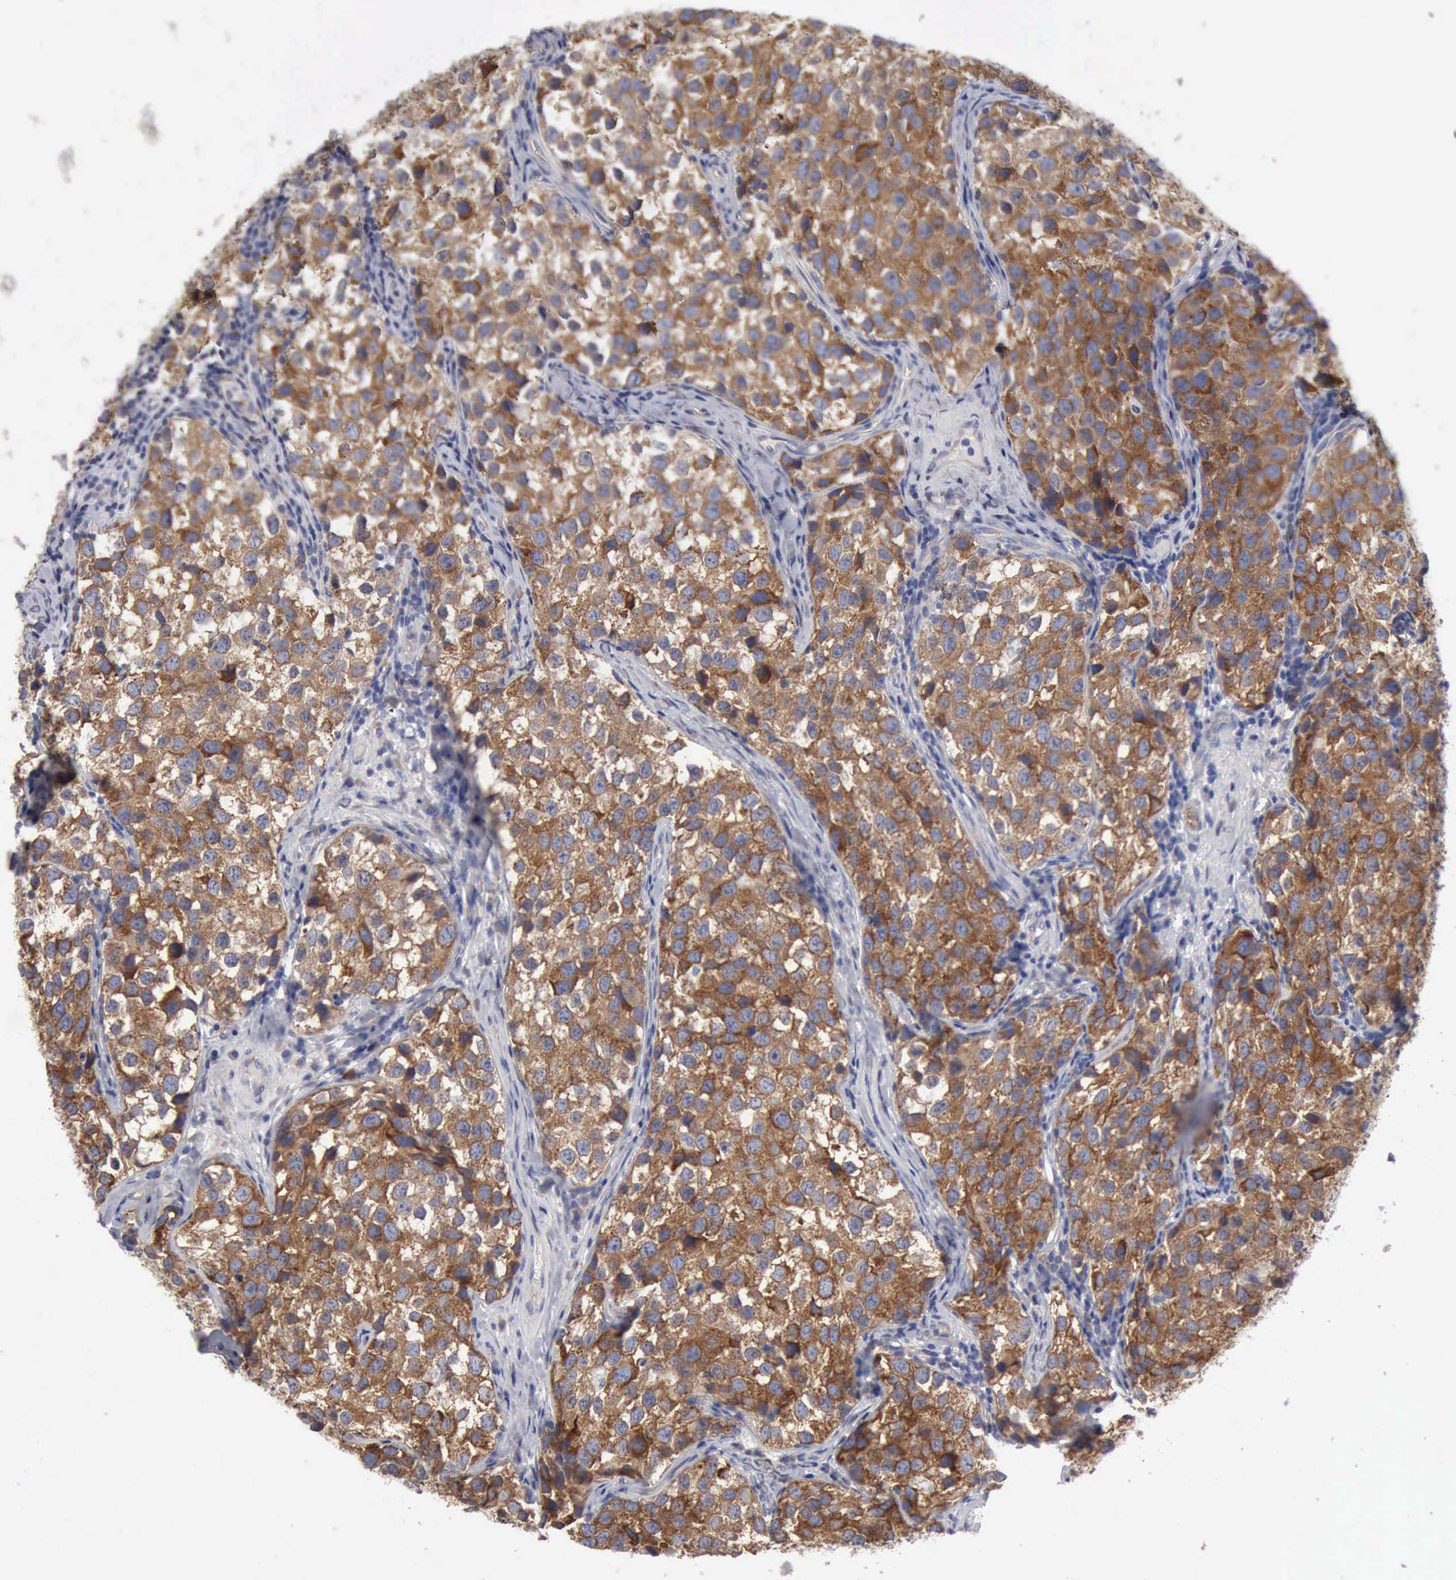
{"staining": {"intensity": "moderate", "quantity": ">75%", "location": "cytoplasmic/membranous"}, "tissue": "testis cancer", "cell_type": "Tumor cells", "image_type": "cancer", "snomed": [{"axis": "morphology", "description": "Seminoma, NOS"}, {"axis": "topography", "description": "Testis"}], "caption": "Immunohistochemical staining of testis cancer (seminoma) exhibits medium levels of moderate cytoplasmic/membranous positivity in approximately >75% of tumor cells.", "gene": "TXLNG", "patient": {"sex": "male", "age": 39}}